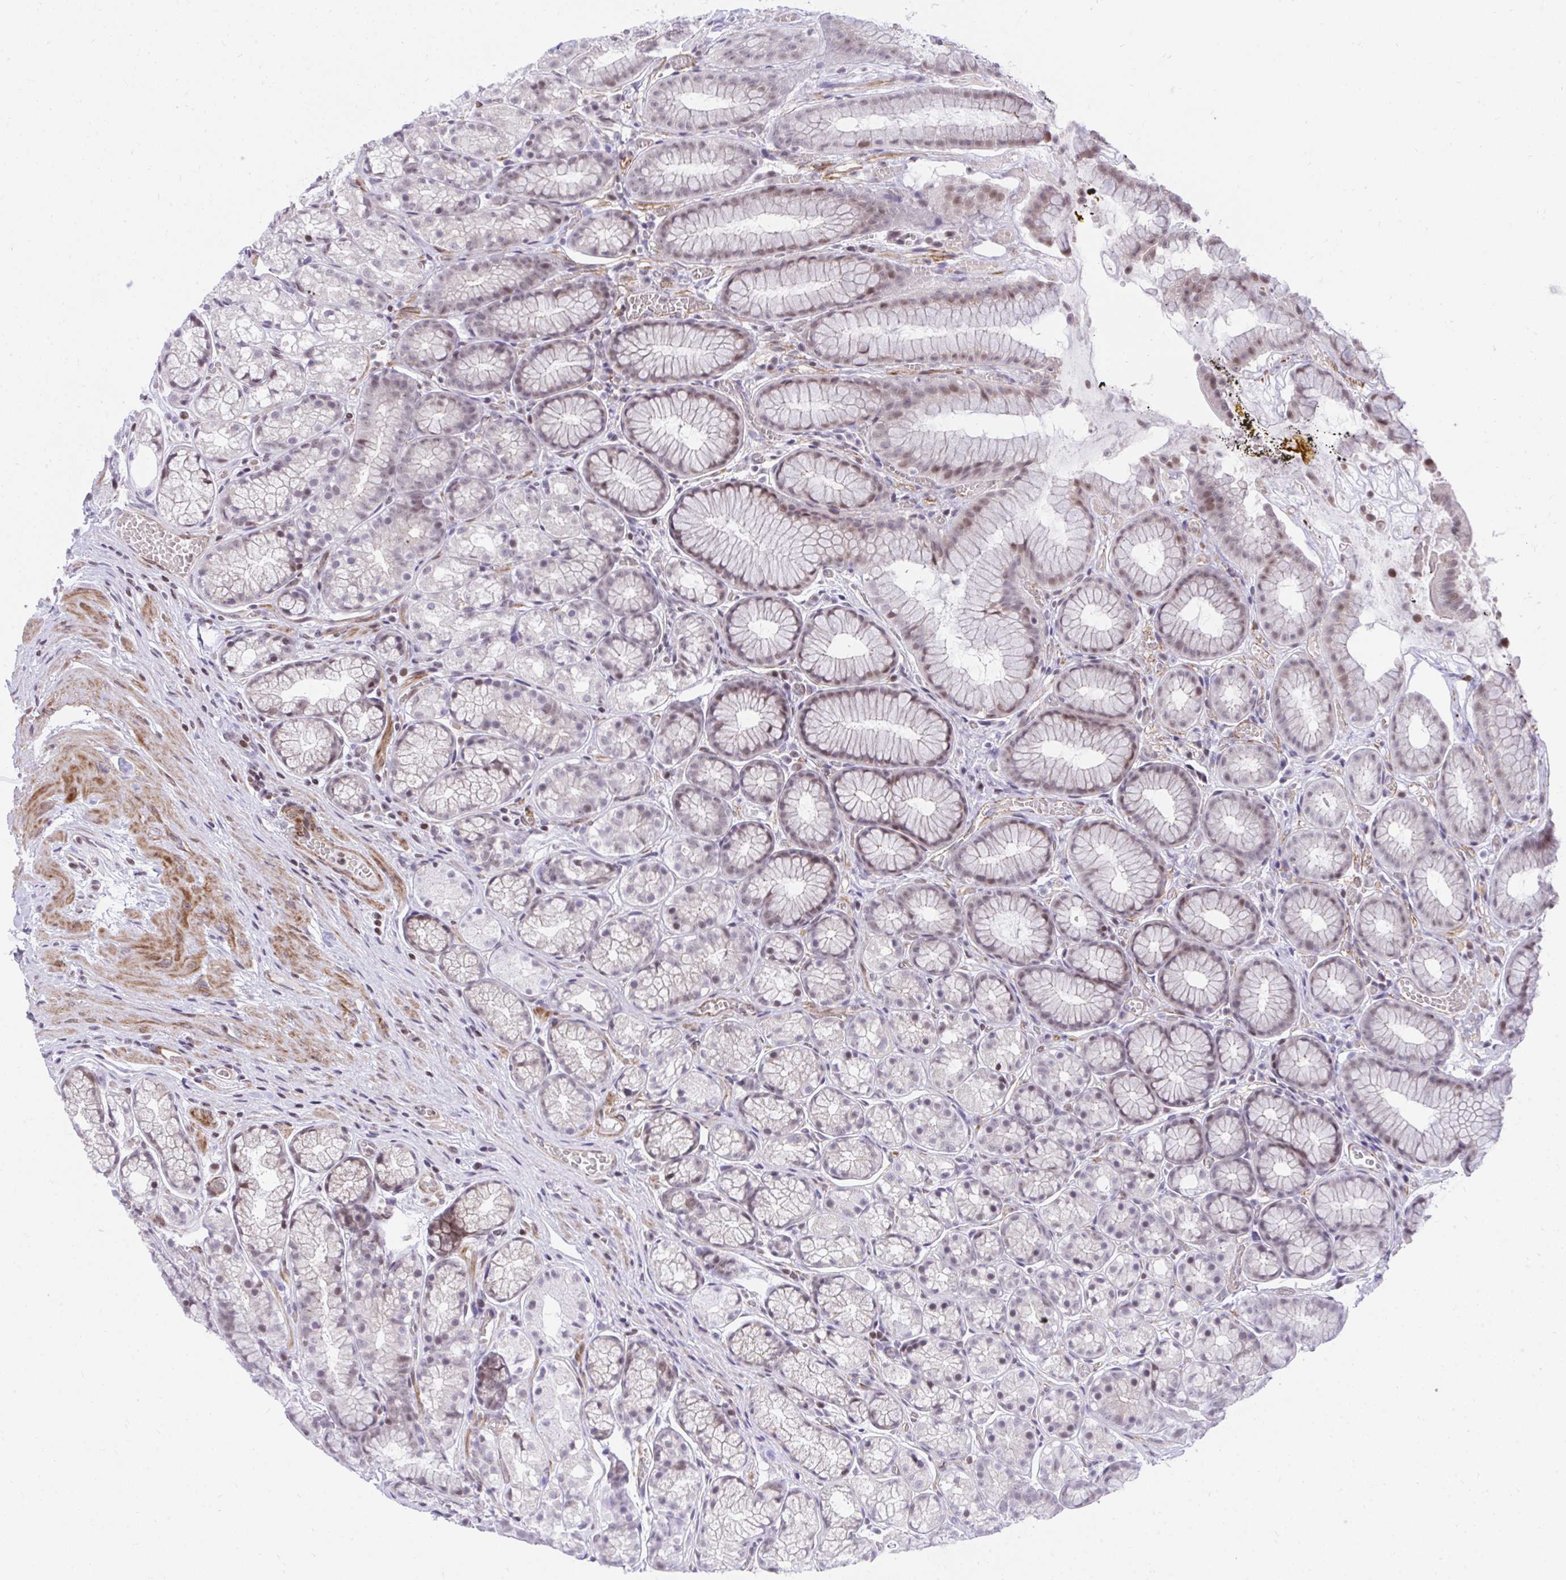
{"staining": {"intensity": "moderate", "quantity": "<25%", "location": "nuclear"}, "tissue": "stomach", "cell_type": "Glandular cells", "image_type": "normal", "snomed": [{"axis": "morphology", "description": "Normal tissue, NOS"}, {"axis": "topography", "description": "Smooth muscle"}, {"axis": "topography", "description": "Stomach"}], "caption": "Immunohistochemical staining of benign stomach shows moderate nuclear protein expression in approximately <25% of glandular cells.", "gene": "KCNN4", "patient": {"sex": "male", "age": 70}}